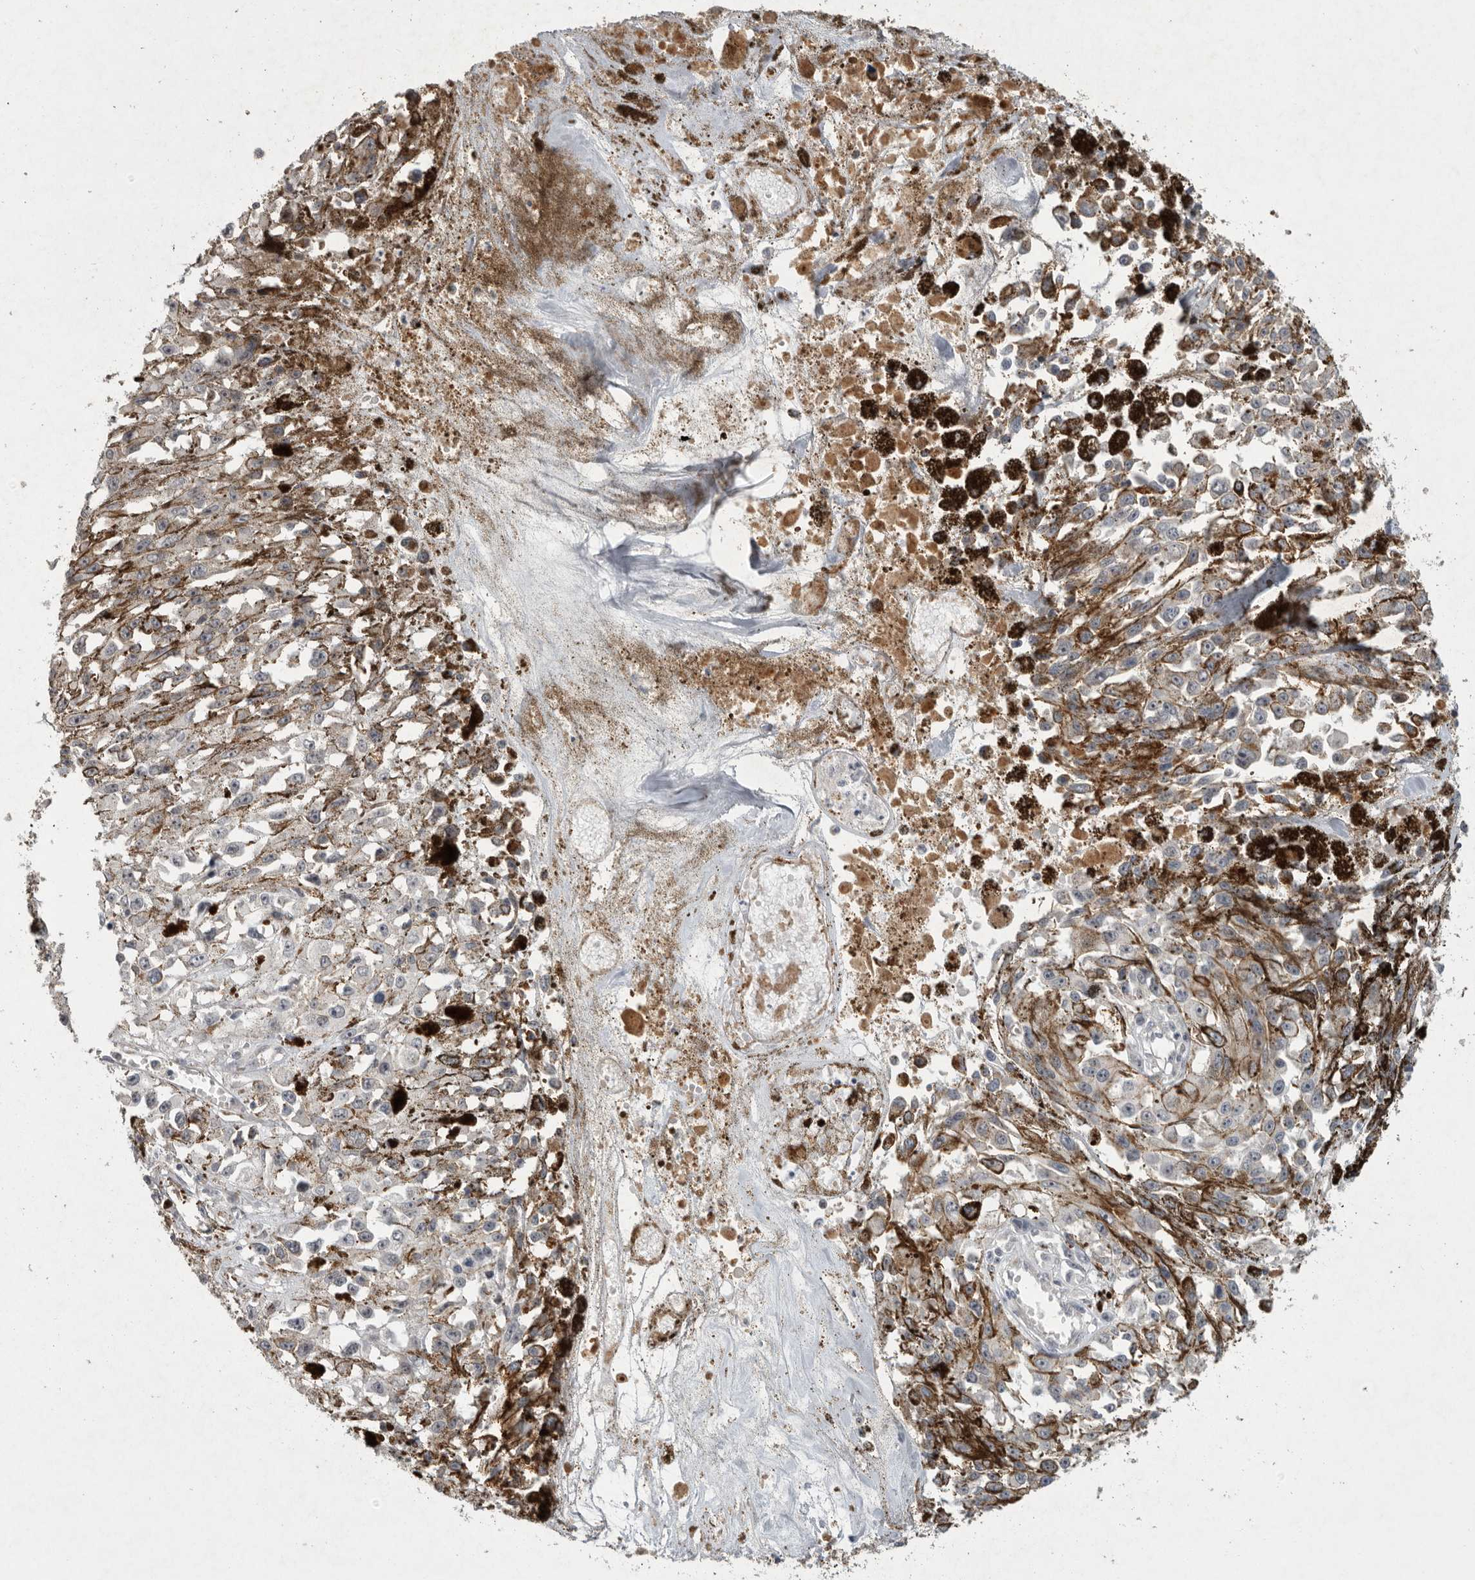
{"staining": {"intensity": "negative", "quantity": "none", "location": "none"}, "tissue": "melanoma", "cell_type": "Tumor cells", "image_type": "cancer", "snomed": [{"axis": "morphology", "description": "Malignant melanoma, Metastatic site"}, {"axis": "topography", "description": "Lymph node"}], "caption": "Immunohistochemistry image of human malignant melanoma (metastatic site) stained for a protein (brown), which demonstrates no expression in tumor cells.", "gene": "MPDZ", "patient": {"sex": "male", "age": 59}}